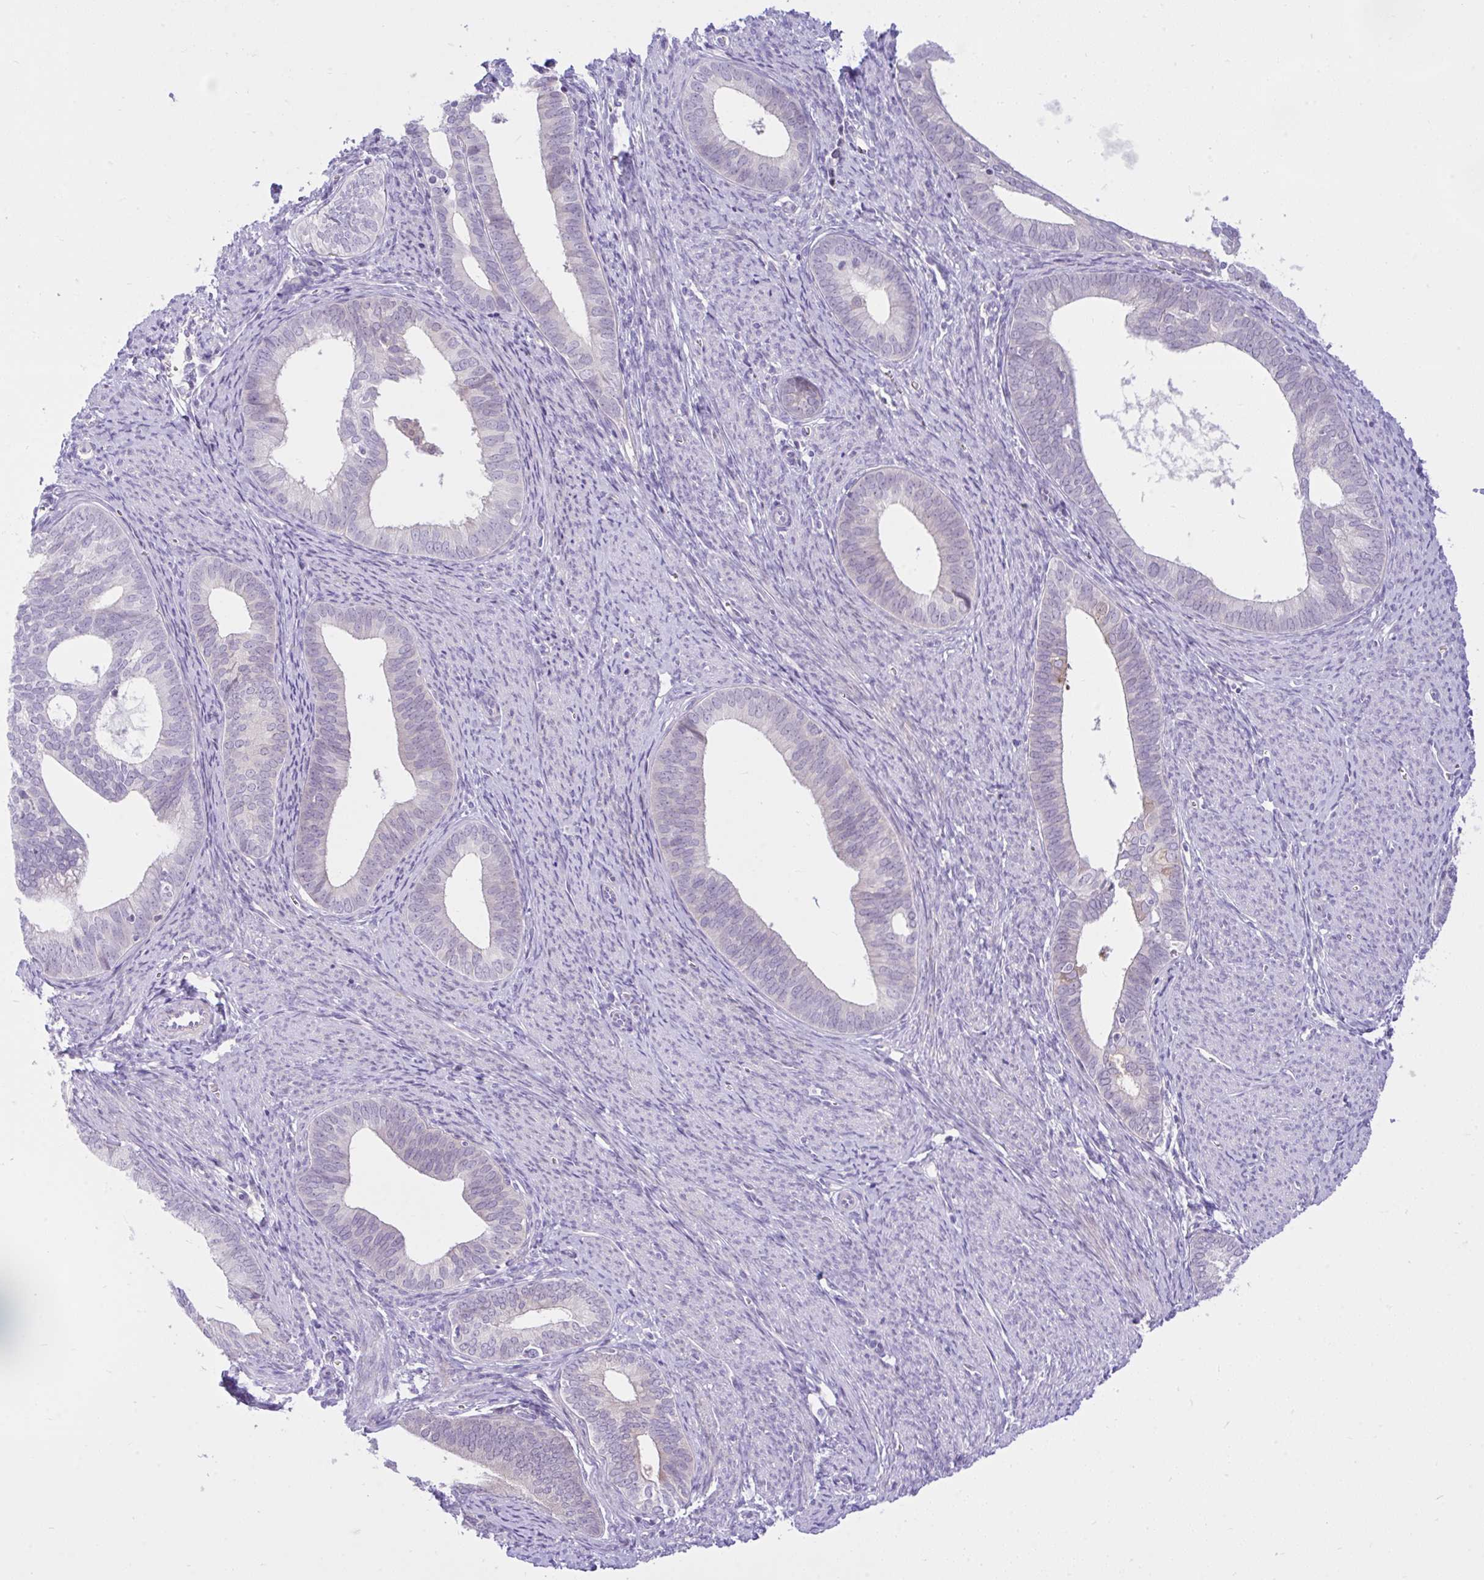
{"staining": {"intensity": "negative", "quantity": "none", "location": "none"}, "tissue": "endometrial cancer", "cell_type": "Tumor cells", "image_type": "cancer", "snomed": [{"axis": "morphology", "description": "Adenocarcinoma, NOS"}, {"axis": "topography", "description": "Endometrium"}], "caption": "IHC photomicrograph of neoplastic tissue: adenocarcinoma (endometrial) stained with DAB (3,3'-diaminobenzidine) displays no significant protein positivity in tumor cells.", "gene": "ZNF101", "patient": {"sex": "female", "age": 75}}